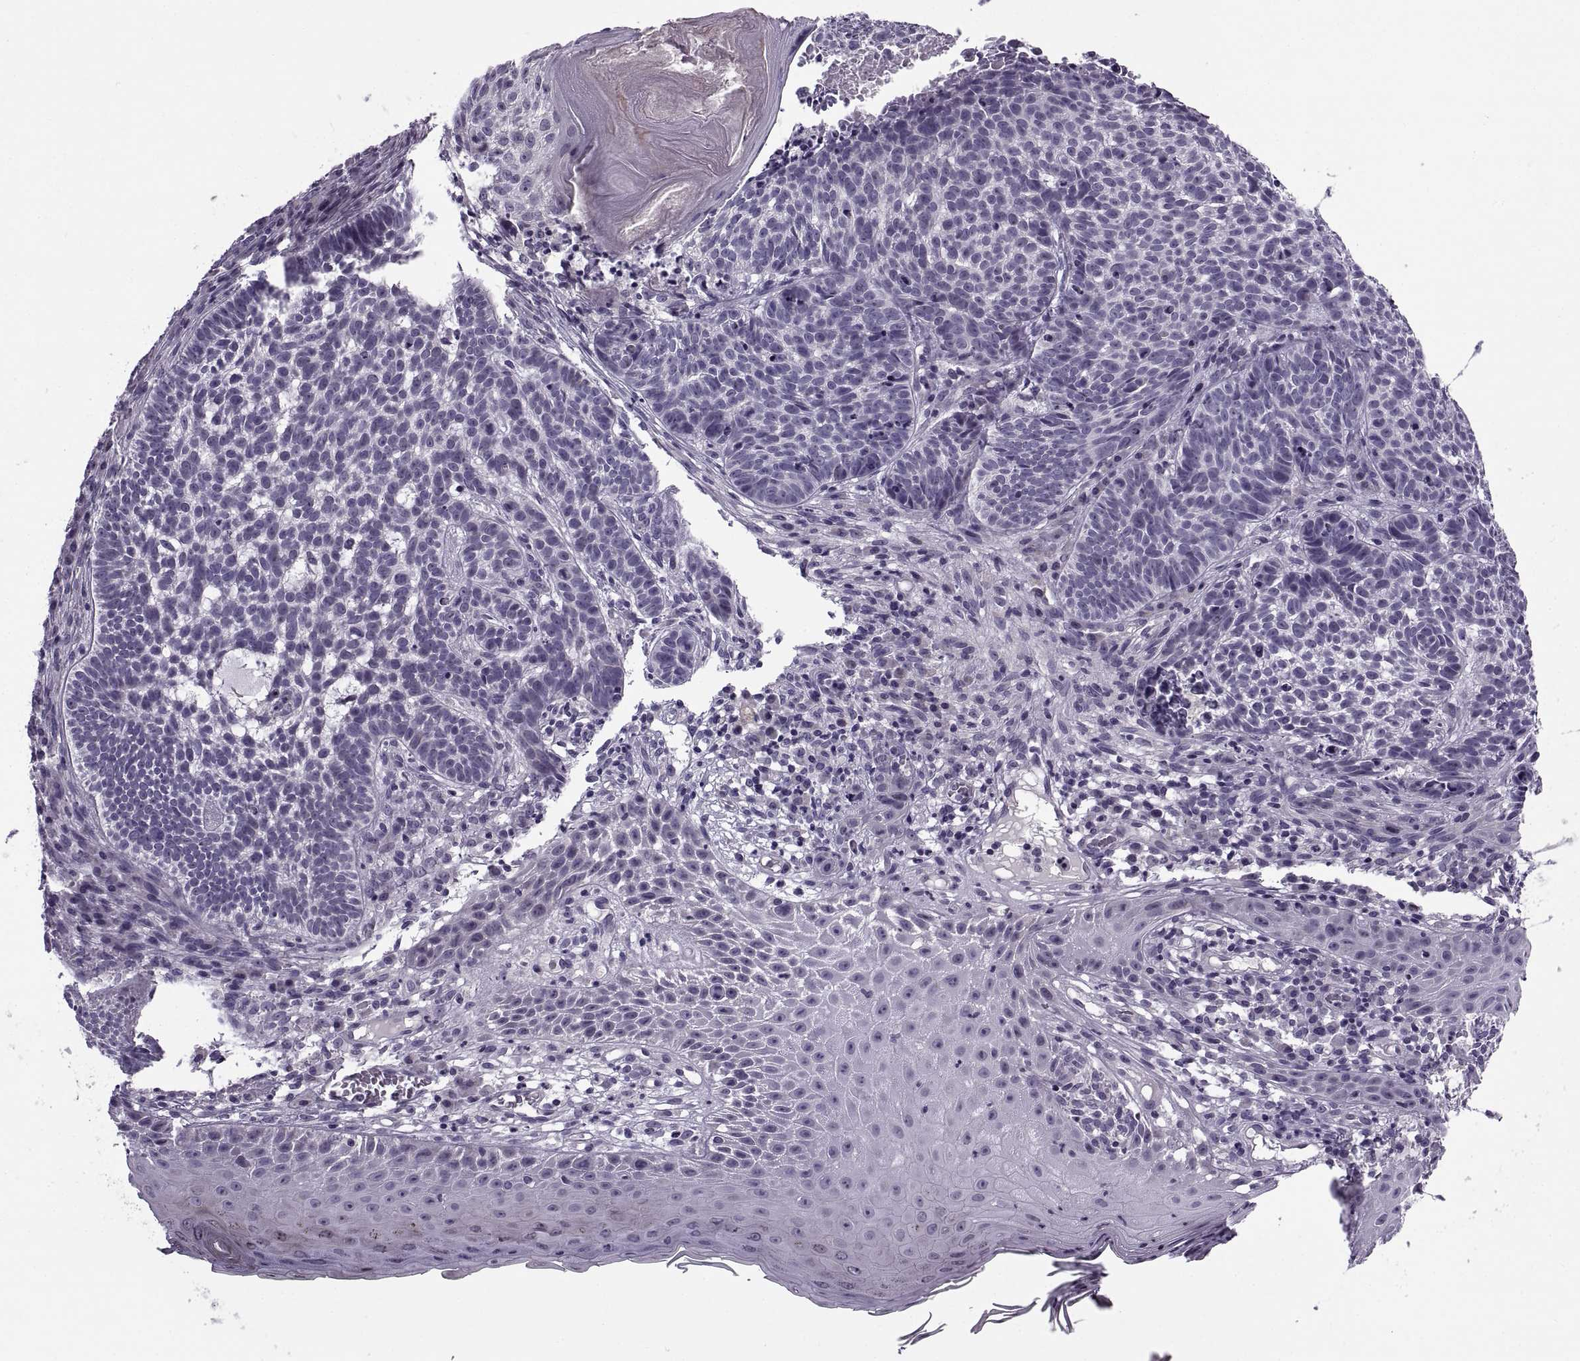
{"staining": {"intensity": "negative", "quantity": "none", "location": "none"}, "tissue": "skin cancer", "cell_type": "Tumor cells", "image_type": "cancer", "snomed": [{"axis": "morphology", "description": "Basal cell carcinoma"}, {"axis": "topography", "description": "Skin"}], "caption": "There is no significant positivity in tumor cells of skin cancer.", "gene": "MAGEB1", "patient": {"sex": "male", "age": 90}}